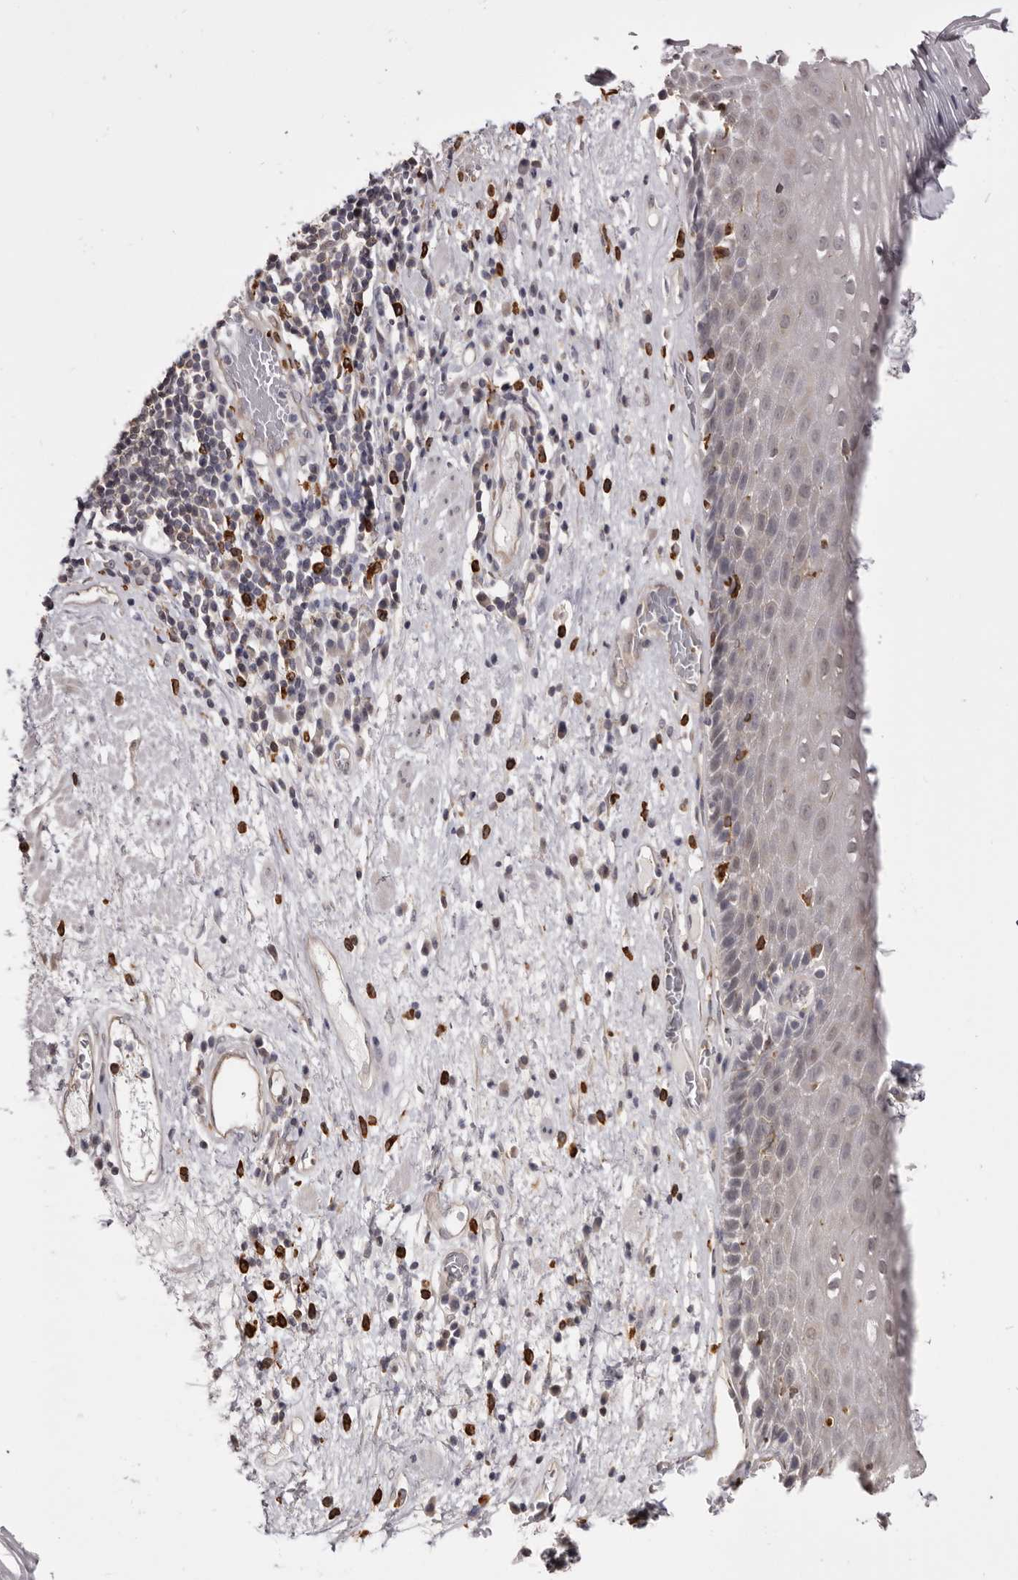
{"staining": {"intensity": "negative", "quantity": "none", "location": "none"}, "tissue": "esophagus", "cell_type": "Squamous epithelial cells", "image_type": "normal", "snomed": [{"axis": "morphology", "description": "Normal tissue, NOS"}, {"axis": "morphology", "description": "Adenocarcinoma, NOS"}, {"axis": "topography", "description": "Esophagus"}], "caption": "DAB (3,3'-diaminobenzidine) immunohistochemical staining of normal esophagus shows no significant staining in squamous epithelial cells. (Brightfield microscopy of DAB (3,3'-diaminobenzidine) immunohistochemistry (IHC) at high magnification).", "gene": "TNNI1", "patient": {"sex": "male", "age": 62}}